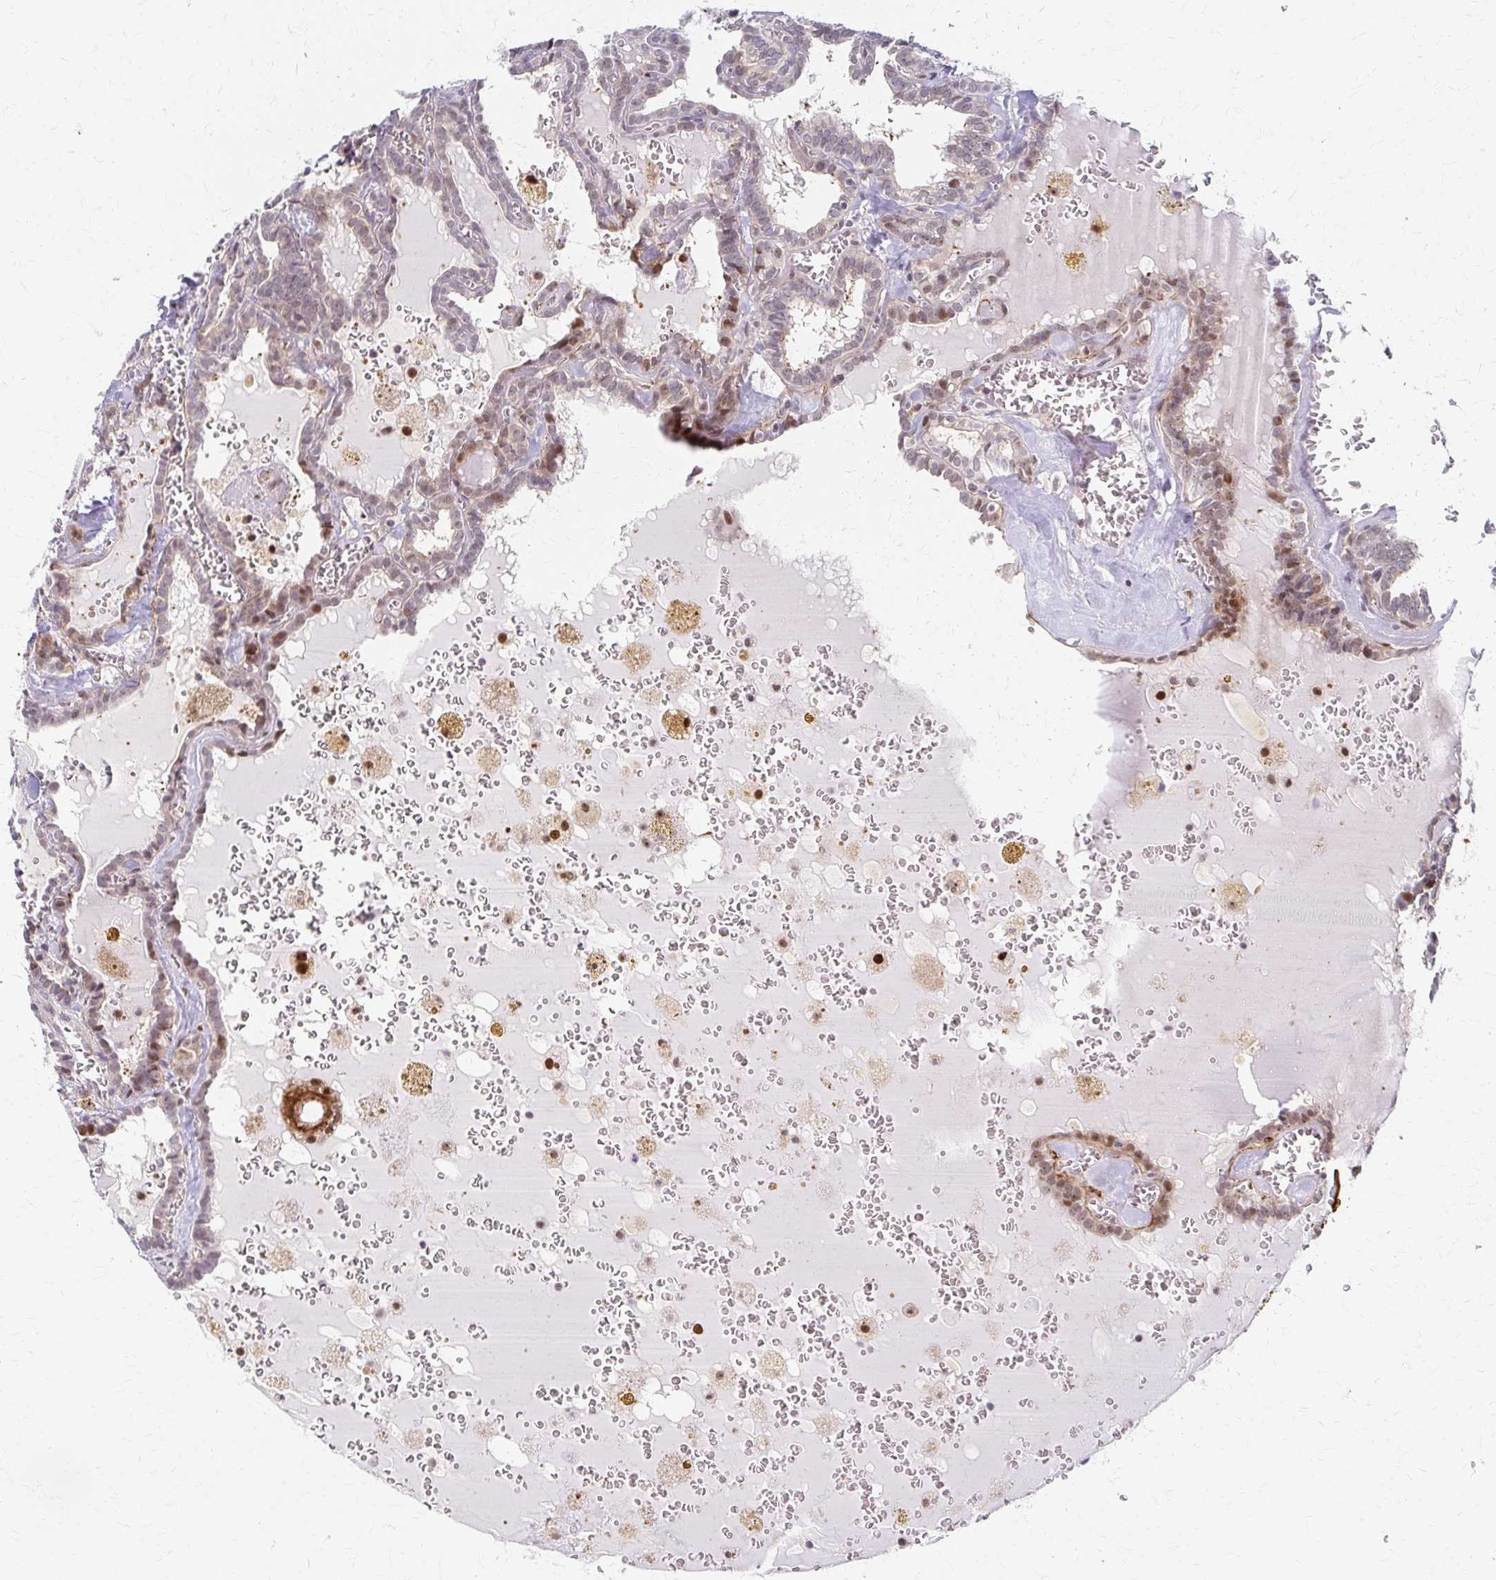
{"staining": {"intensity": "weak", "quantity": "25%-75%", "location": "cytoplasmic/membranous,nuclear"}, "tissue": "thyroid cancer", "cell_type": "Tumor cells", "image_type": "cancer", "snomed": [{"axis": "morphology", "description": "Papillary adenocarcinoma, NOS"}, {"axis": "topography", "description": "Thyroid gland"}], "caption": "Immunohistochemical staining of thyroid papillary adenocarcinoma reveals weak cytoplasmic/membranous and nuclear protein positivity in about 25%-75% of tumor cells.", "gene": "PSMD7", "patient": {"sex": "female", "age": 39}}